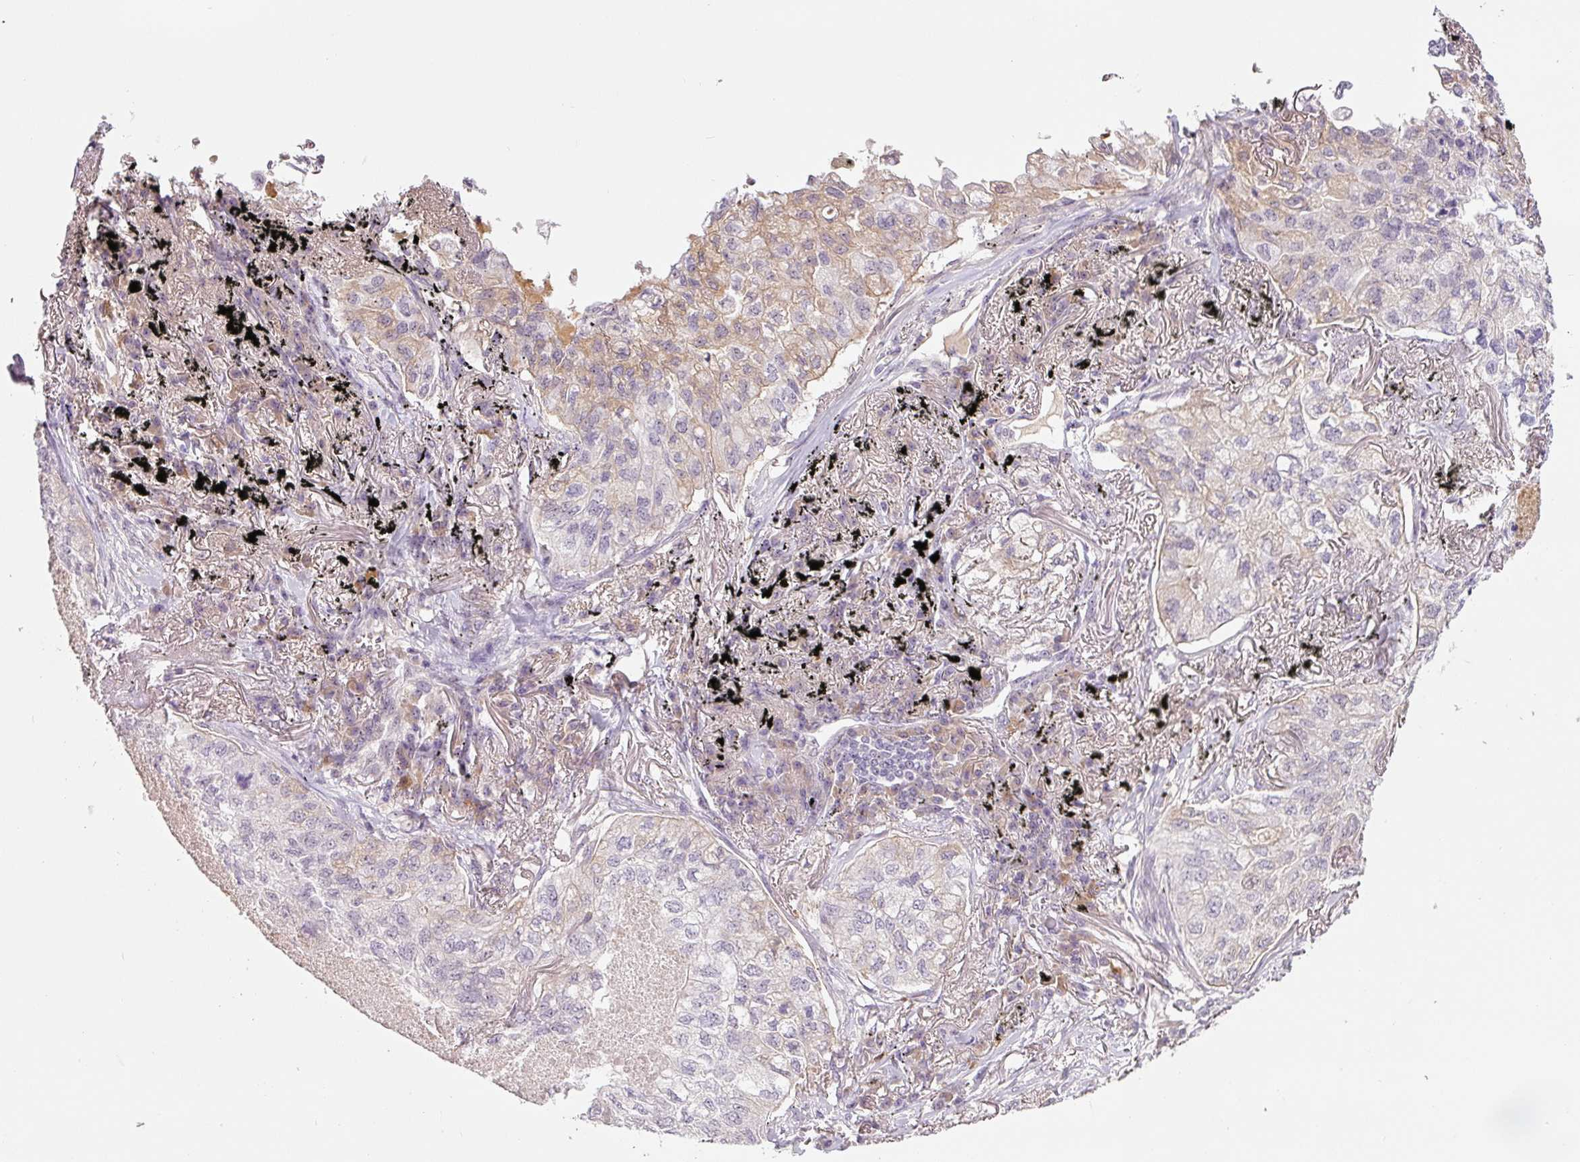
{"staining": {"intensity": "moderate", "quantity": "<25%", "location": "cytoplasmic/membranous"}, "tissue": "lung cancer", "cell_type": "Tumor cells", "image_type": "cancer", "snomed": [{"axis": "morphology", "description": "Adenocarcinoma, NOS"}, {"axis": "topography", "description": "Lung"}], "caption": "A brown stain labels moderate cytoplasmic/membranous positivity of a protein in human lung adenocarcinoma tumor cells. The staining was performed using DAB (3,3'-diaminobenzidine) to visualize the protein expression in brown, while the nuclei were stained in blue with hematoxylin (Magnification: 20x).", "gene": "TMEM37", "patient": {"sex": "male", "age": 65}}